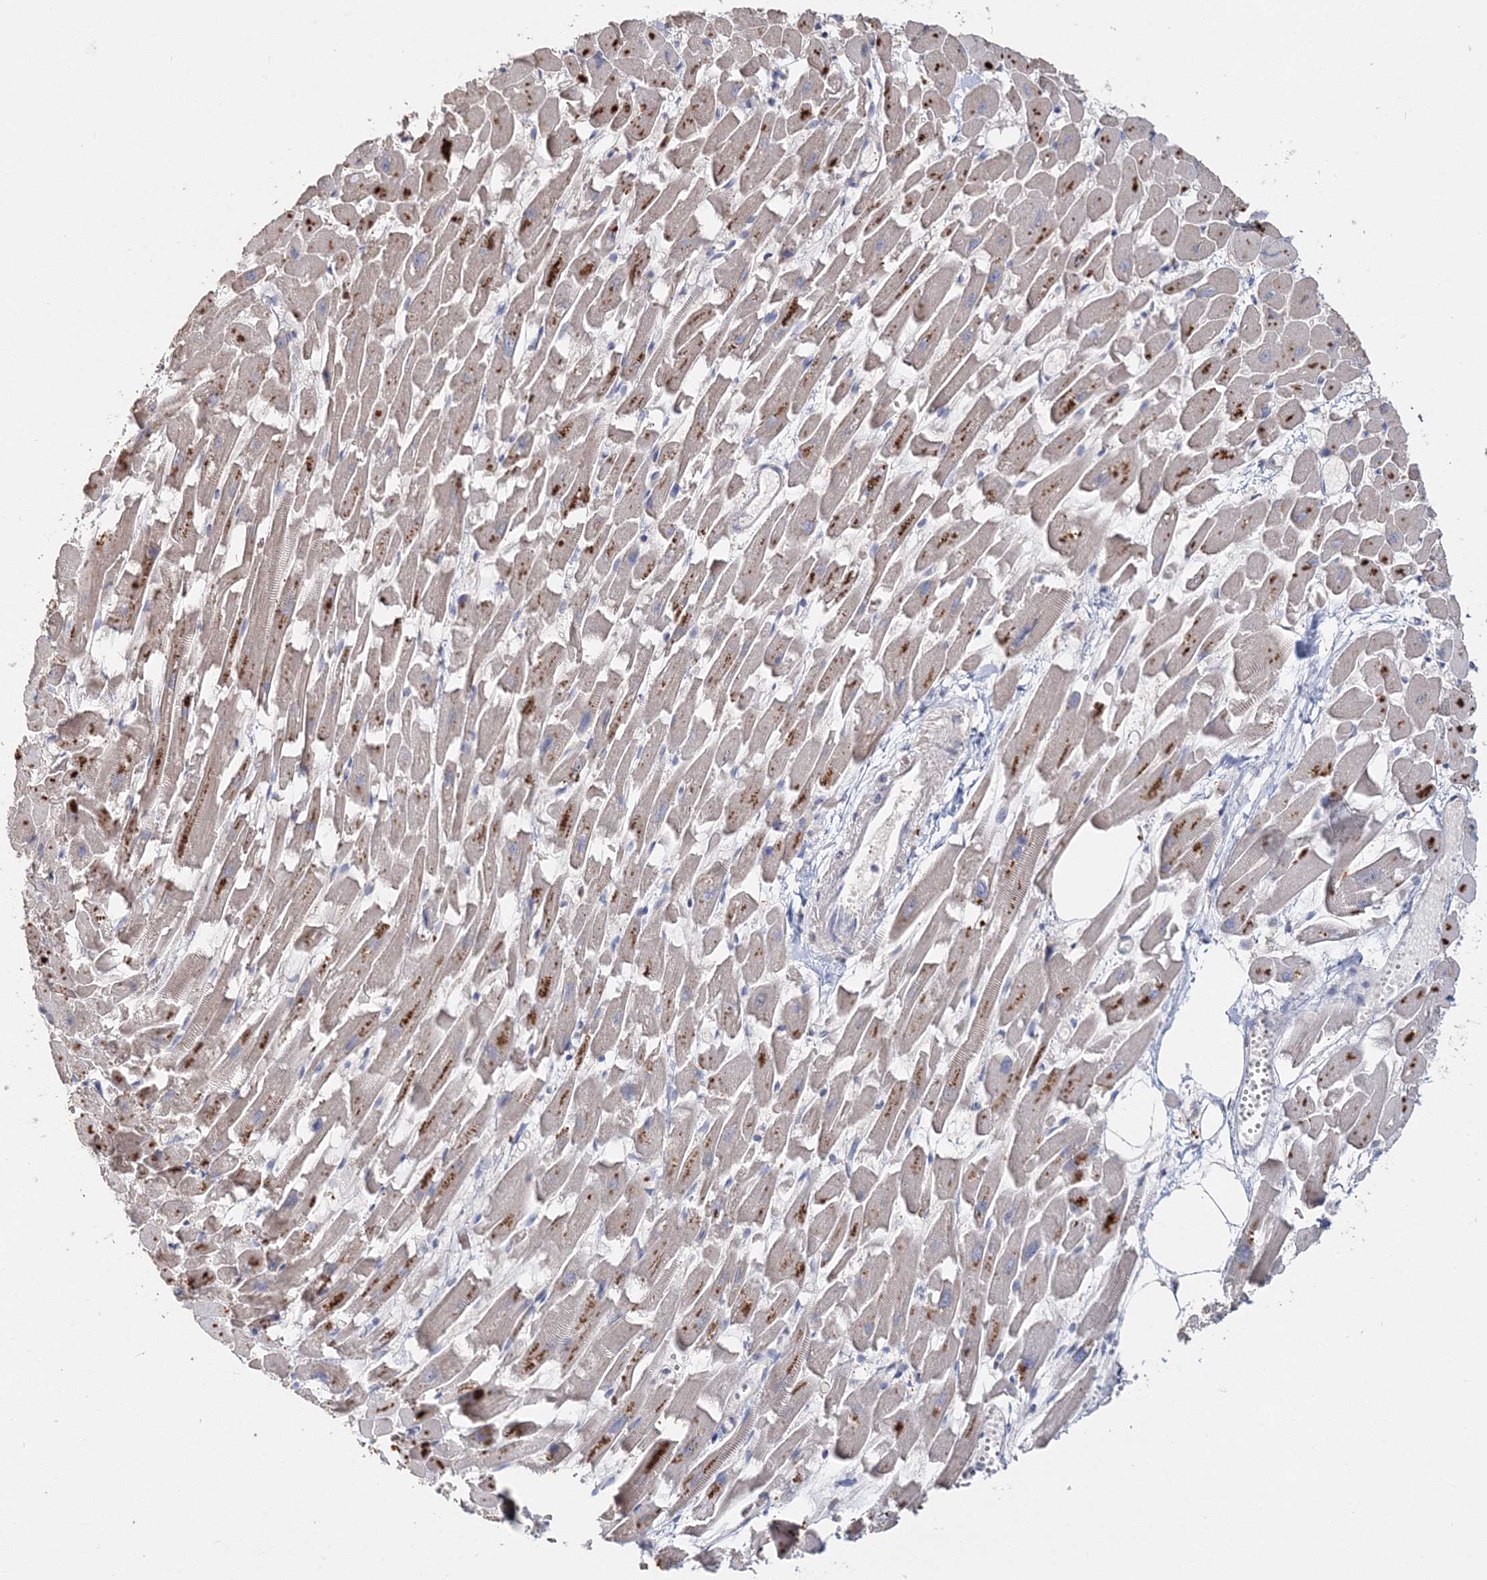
{"staining": {"intensity": "weak", "quantity": "<25%", "location": "cytoplasmic/membranous"}, "tissue": "heart muscle", "cell_type": "Cardiomyocytes", "image_type": "normal", "snomed": [{"axis": "morphology", "description": "Normal tissue, NOS"}, {"axis": "topography", "description": "Heart"}], "caption": "The image shows no significant positivity in cardiomyocytes of heart muscle. Nuclei are stained in blue.", "gene": "GJB5", "patient": {"sex": "female", "age": 64}}